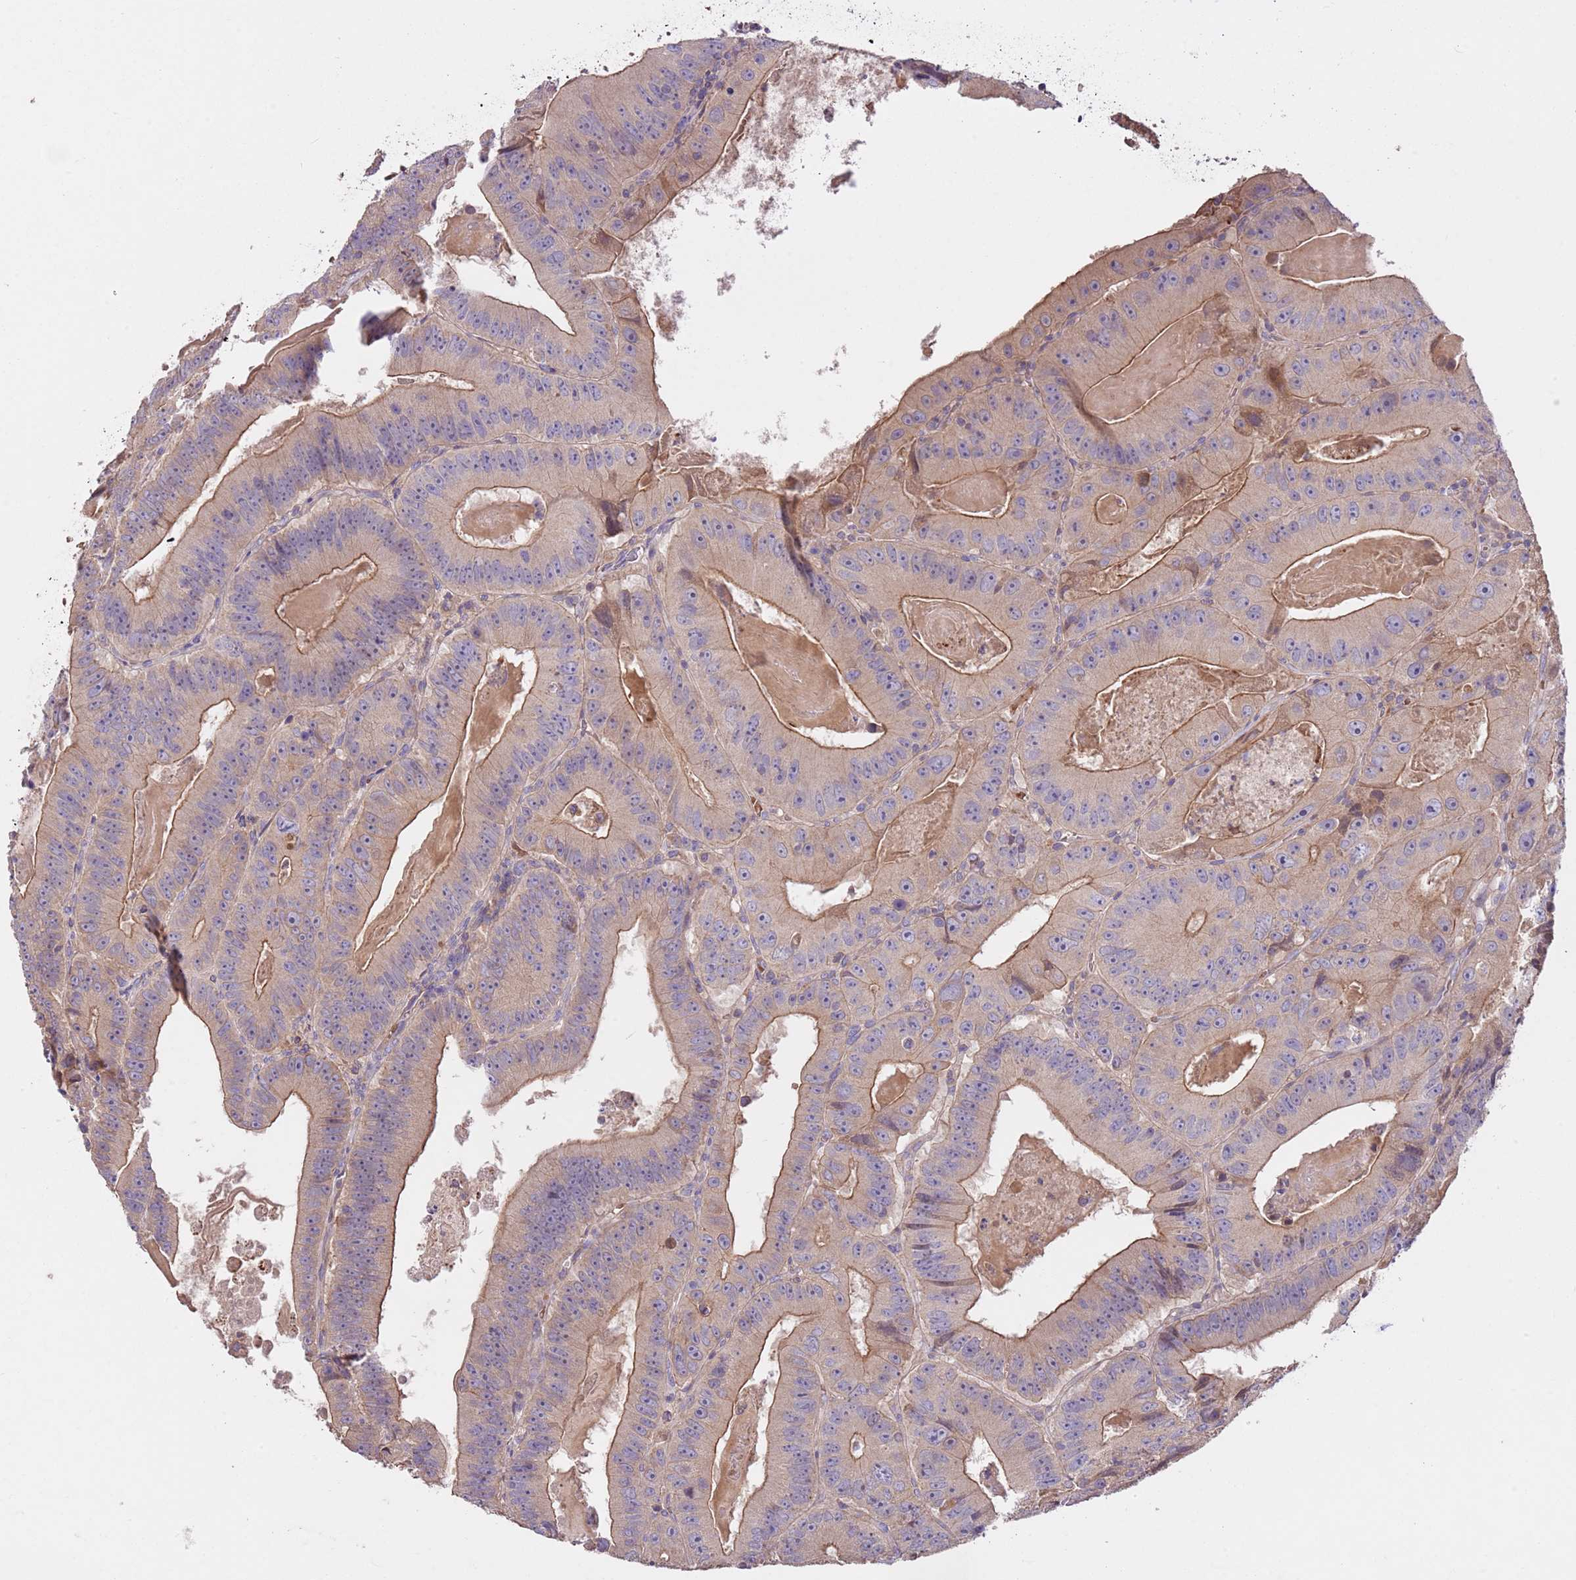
{"staining": {"intensity": "moderate", "quantity": "25%-75%", "location": "cytoplasmic/membranous"}, "tissue": "colorectal cancer", "cell_type": "Tumor cells", "image_type": "cancer", "snomed": [{"axis": "morphology", "description": "Adenocarcinoma, NOS"}, {"axis": "topography", "description": "Colon"}], "caption": "A high-resolution image shows IHC staining of colorectal cancer (adenocarcinoma), which demonstrates moderate cytoplasmic/membranous expression in about 25%-75% of tumor cells.", "gene": "FAM89B", "patient": {"sex": "female", "age": 86}}